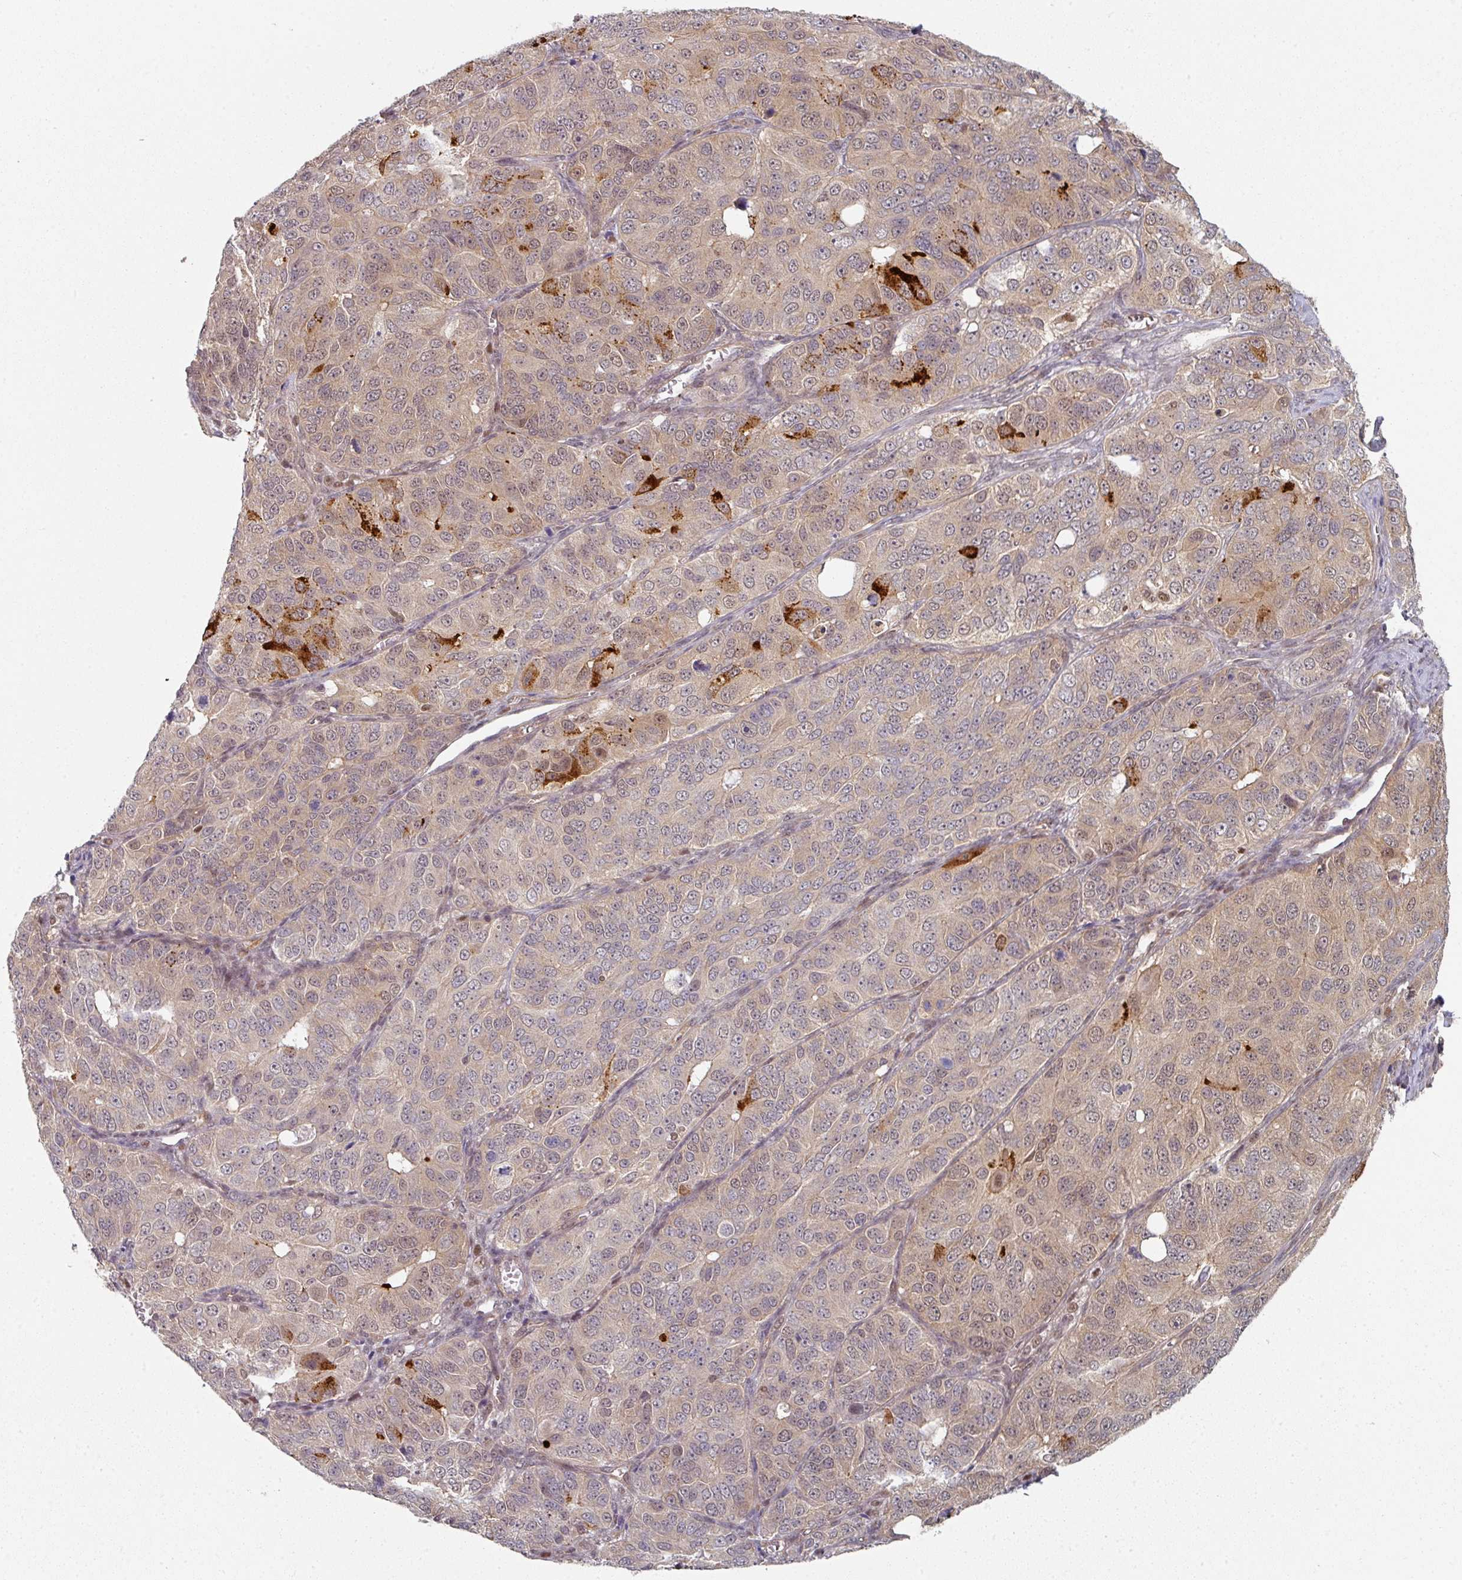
{"staining": {"intensity": "strong", "quantity": "<25%", "location": "cytoplasmic/membranous"}, "tissue": "ovarian cancer", "cell_type": "Tumor cells", "image_type": "cancer", "snomed": [{"axis": "morphology", "description": "Carcinoma, endometroid"}, {"axis": "topography", "description": "Ovary"}], "caption": "Immunohistochemistry (IHC) (DAB) staining of human endometroid carcinoma (ovarian) reveals strong cytoplasmic/membranous protein positivity in approximately <25% of tumor cells.", "gene": "PSME3IP1", "patient": {"sex": "female", "age": 51}}